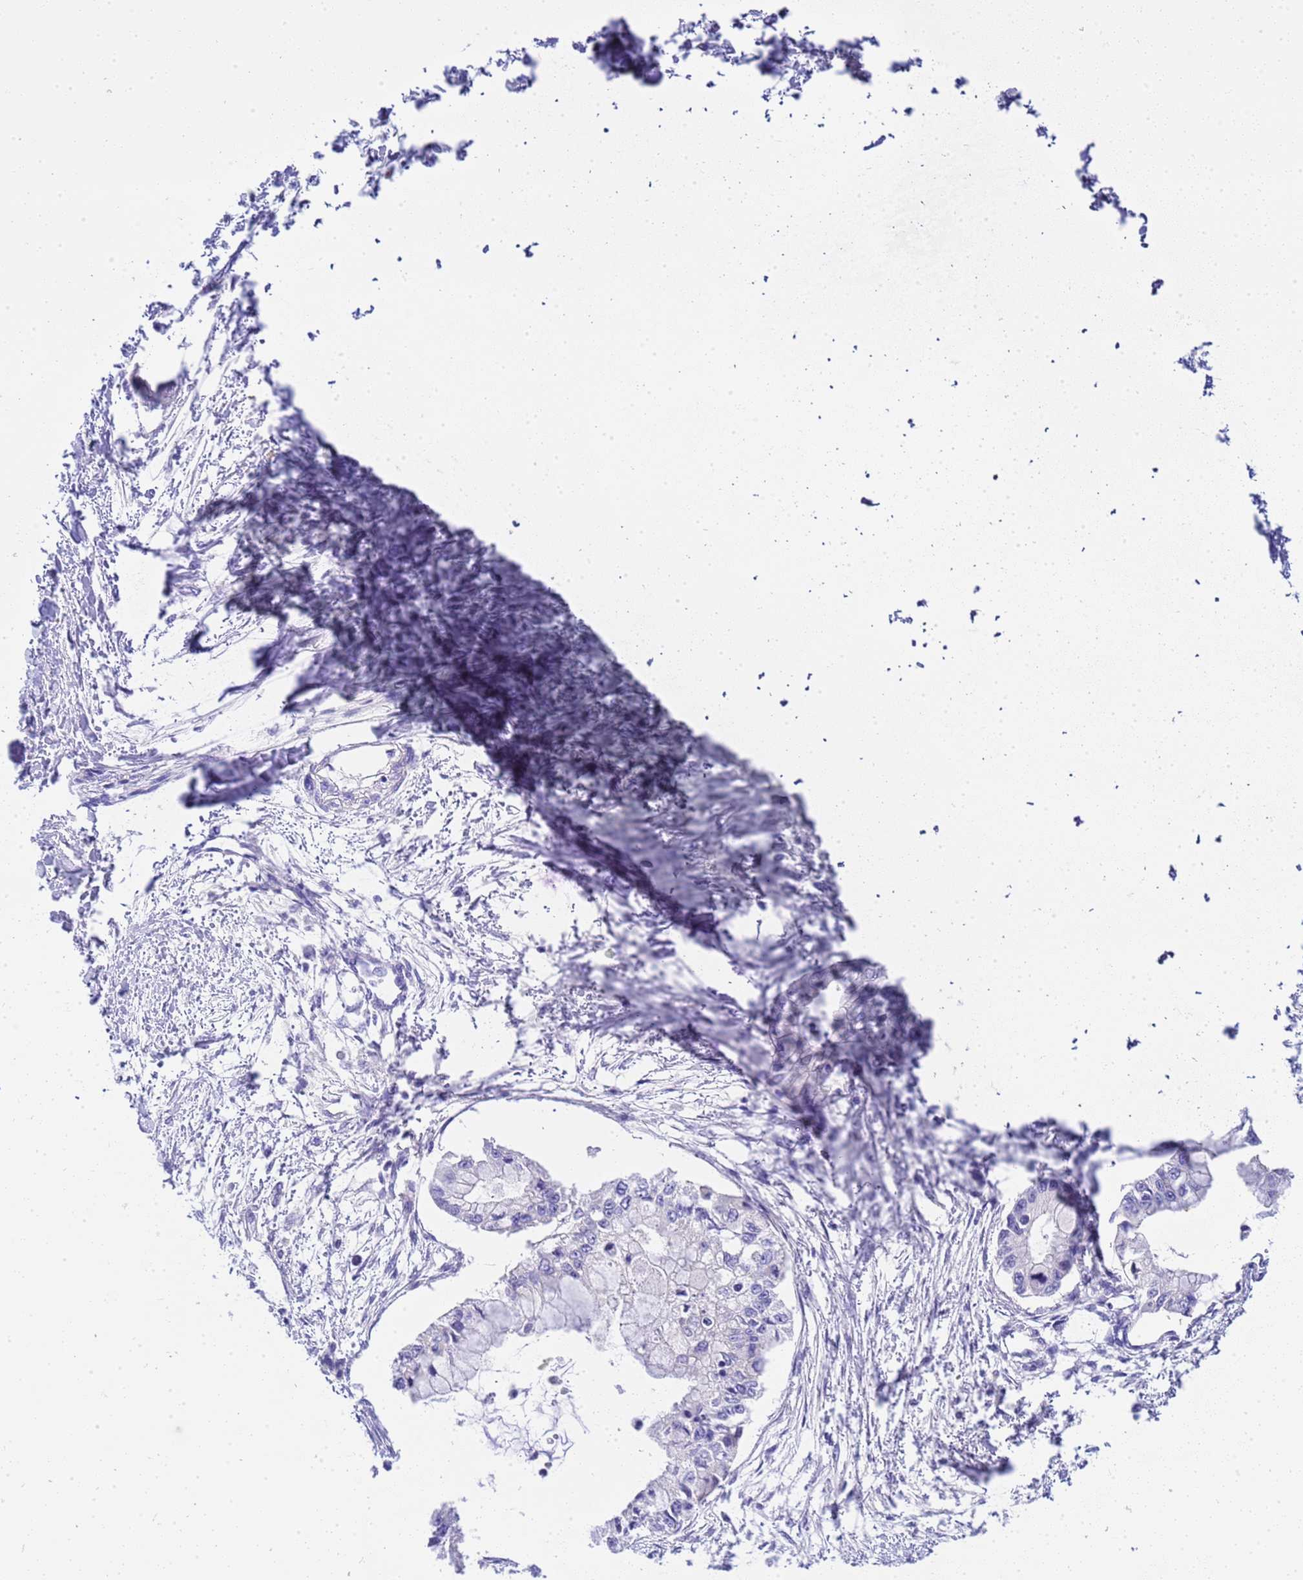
{"staining": {"intensity": "strong", "quantity": "<25%", "location": "cytoplasmic/membranous"}, "tissue": "pancreatic cancer", "cell_type": "Tumor cells", "image_type": "cancer", "snomed": [{"axis": "morphology", "description": "Adenocarcinoma, NOS"}, {"axis": "topography", "description": "Pancreas"}], "caption": "Pancreatic cancer (adenocarcinoma) was stained to show a protein in brown. There is medium levels of strong cytoplasmic/membranous staining in approximately <25% of tumor cells.", "gene": "RIPPLY2", "patient": {"sex": "male", "age": 48}}